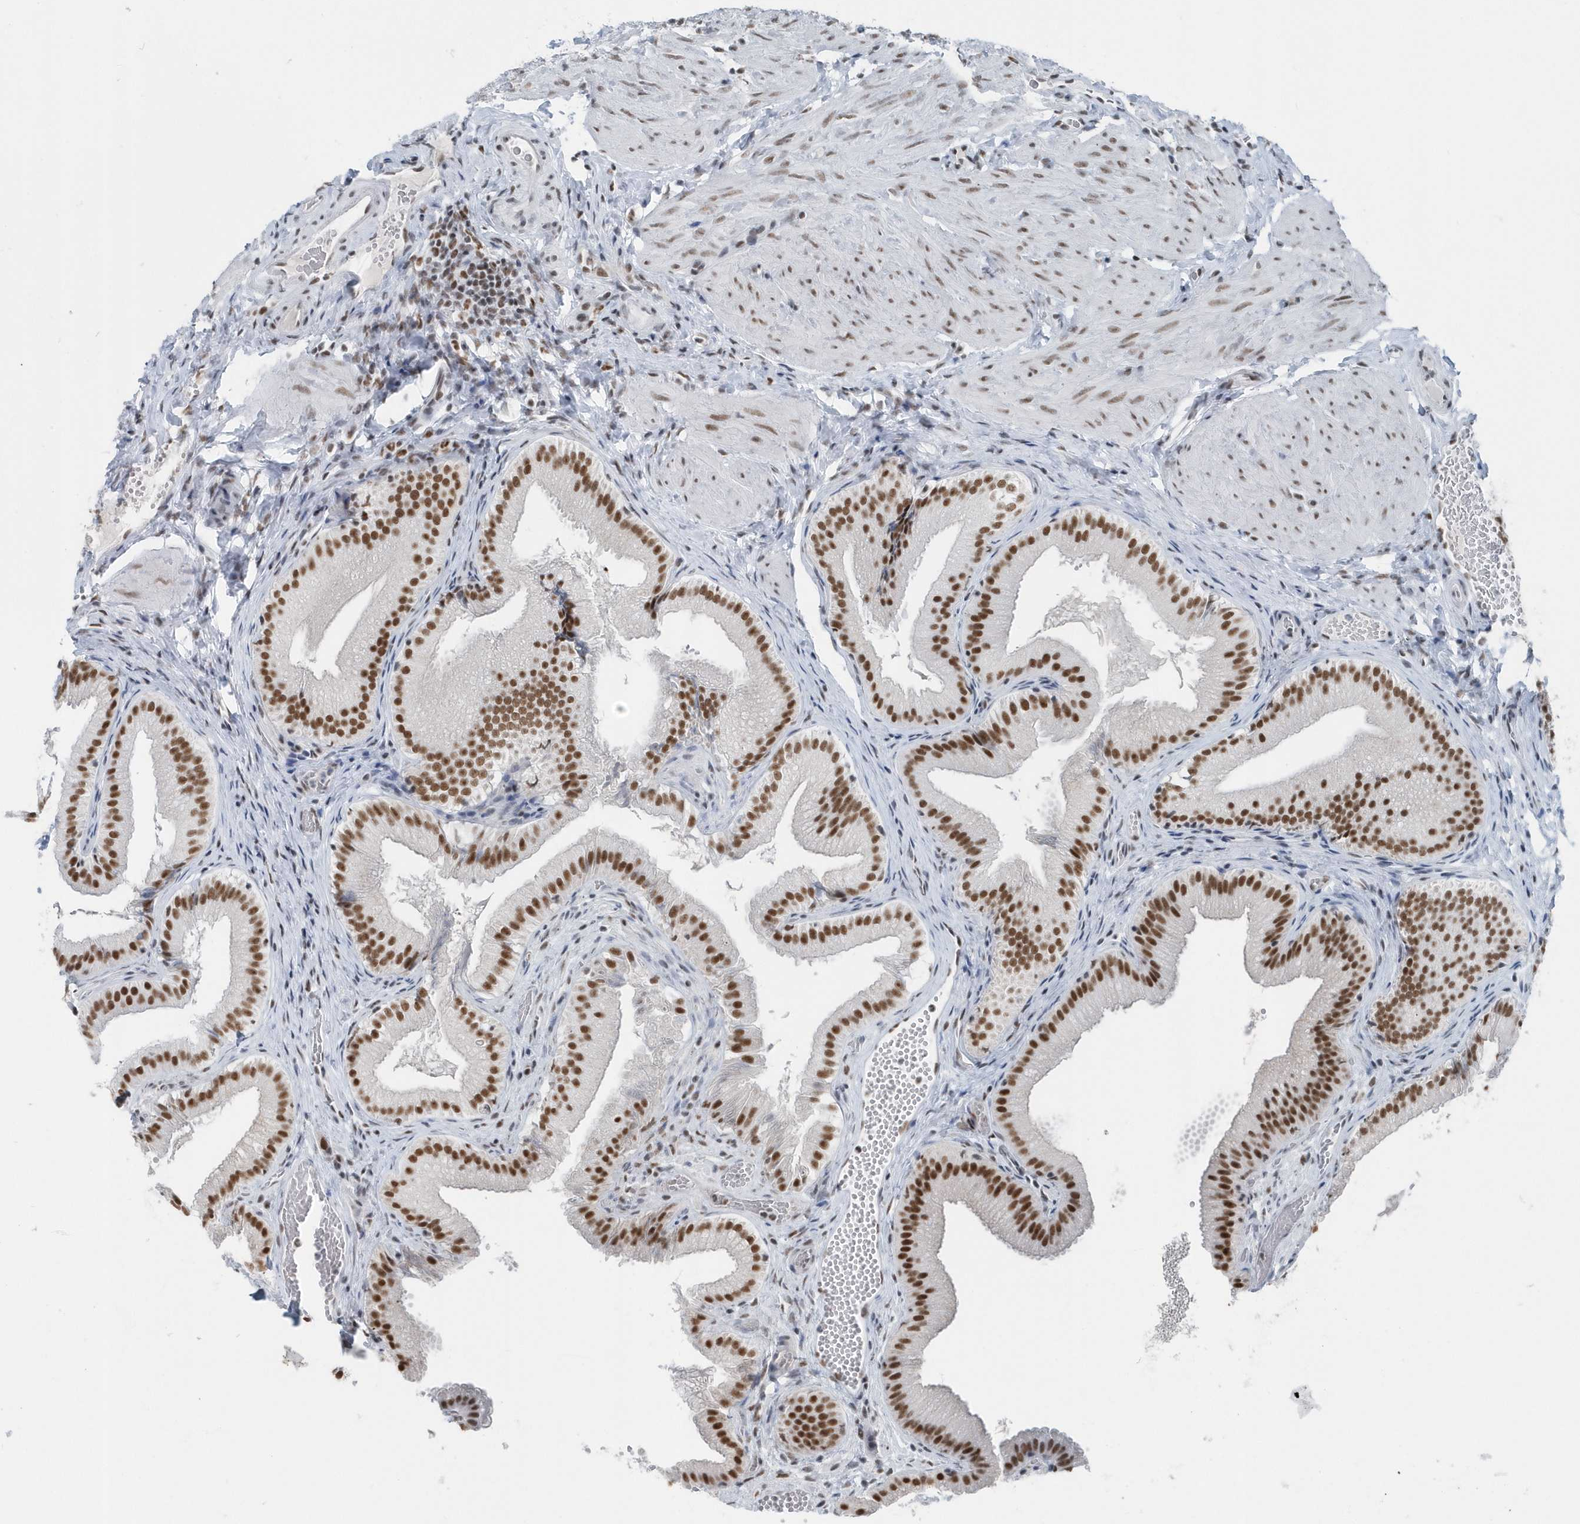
{"staining": {"intensity": "strong", "quantity": ">75%", "location": "nuclear"}, "tissue": "gallbladder", "cell_type": "Glandular cells", "image_type": "normal", "snomed": [{"axis": "morphology", "description": "Normal tissue, NOS"}, {"axis": "topography", "description": "Gallbladder"}], "caption": "This histopathology image exhibits unremarkable gallbladder stained with immunohistochemistry to label a protein in brown. The nuclear of glandular cells show strong positivity for the protein. Nuclei are counter-stained blue.", "gene": "FIP1L1", "patient": {"sex": "female", "age": 30}}